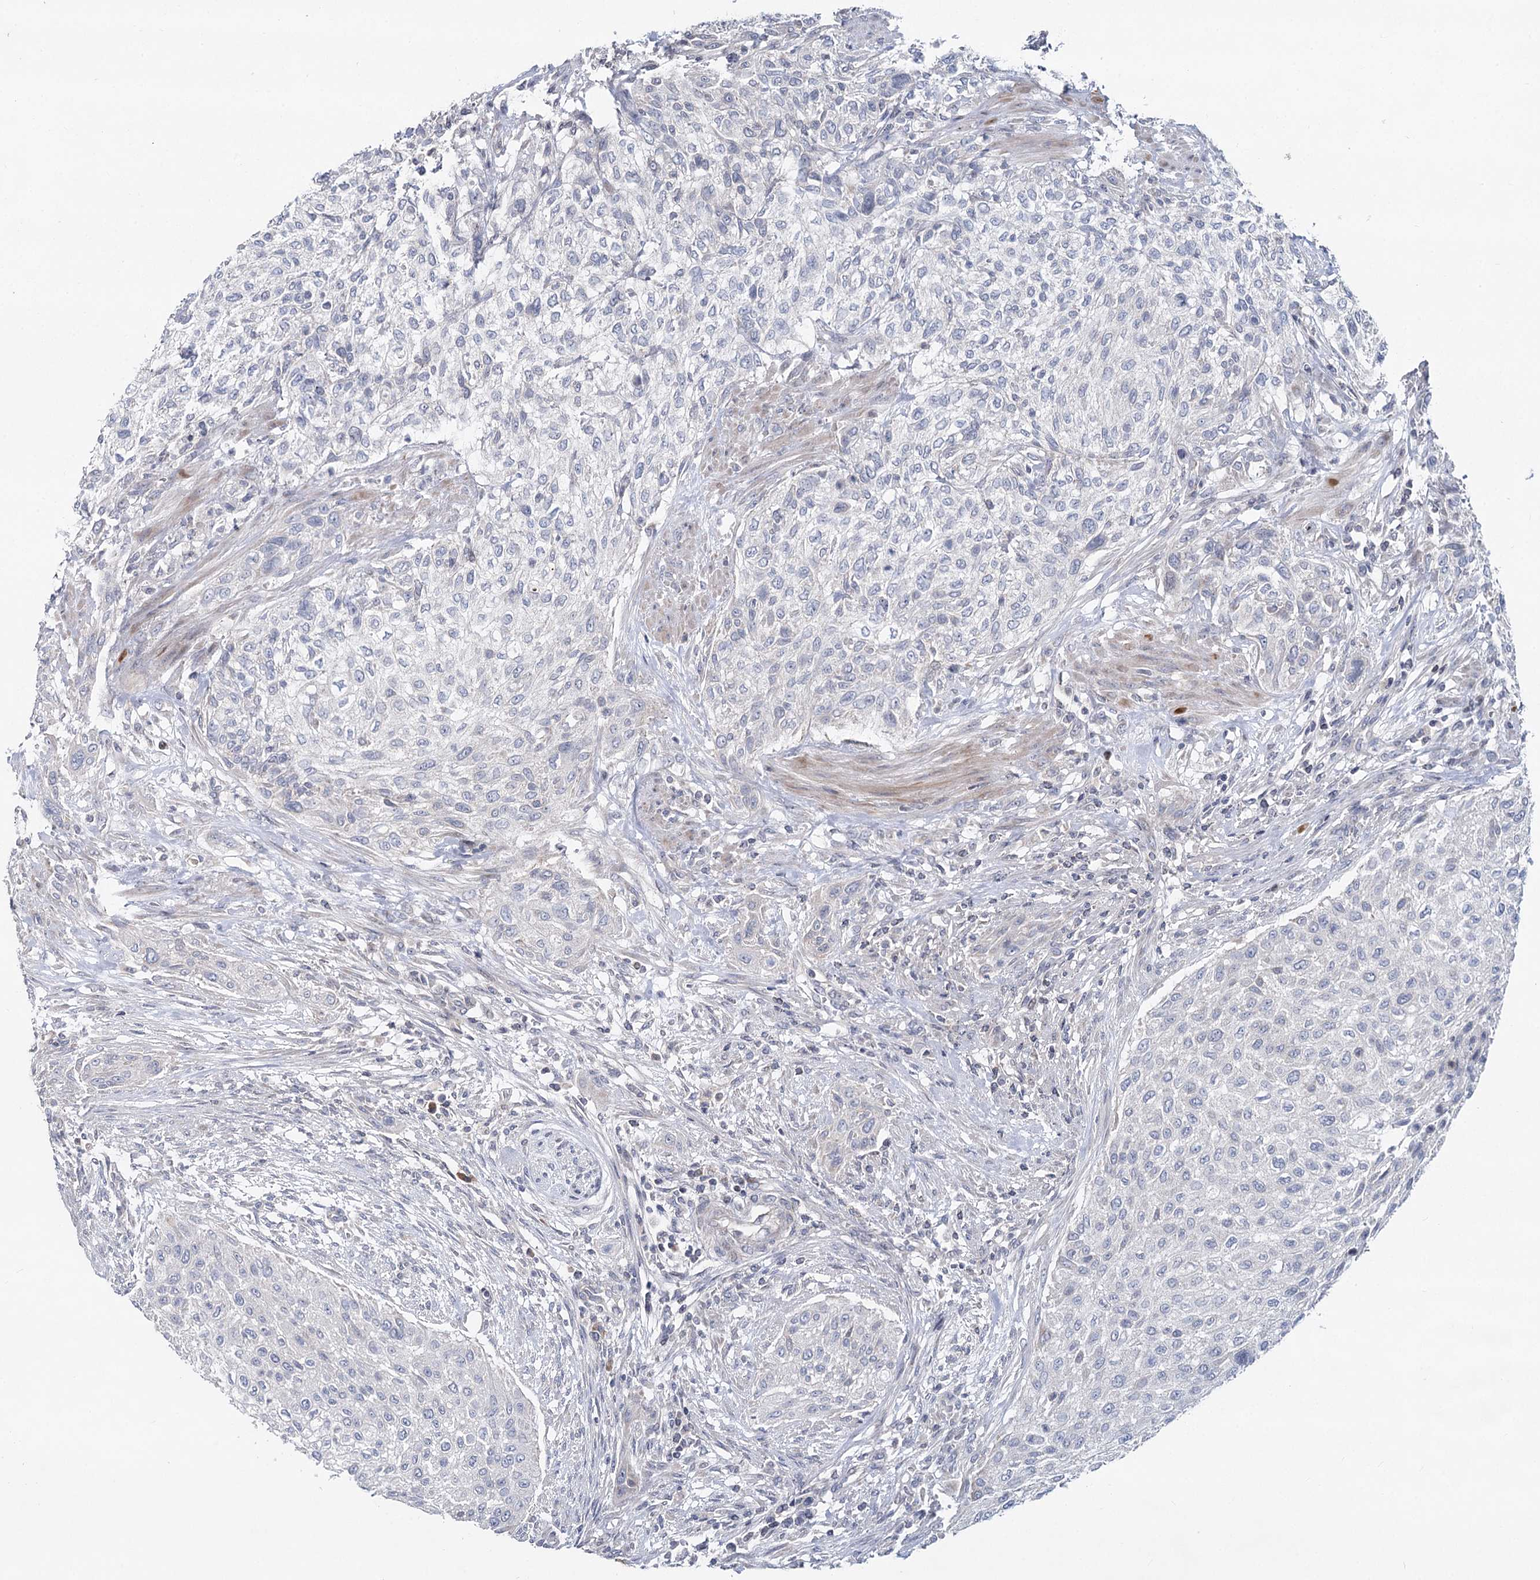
{"staining": {"intensity": "negative", "quantity": "none", "location": "none"}, "tissue": "urothelial cancer", "cell_type": "Tumor cells", "image_type": "cancer", "snomed": [{"axis": "morphology", "description": "Urothelial carcinoma, High grade"}, {"axis": "topography", "description": "Urinary bladder"}], "caption": "This is an immunohistochemistry histopathology image of human urothelial cancer. There is no positivity in tumor cells.", "gene": "PTGR1", "patient": {"sex": "male", "age": 35}}